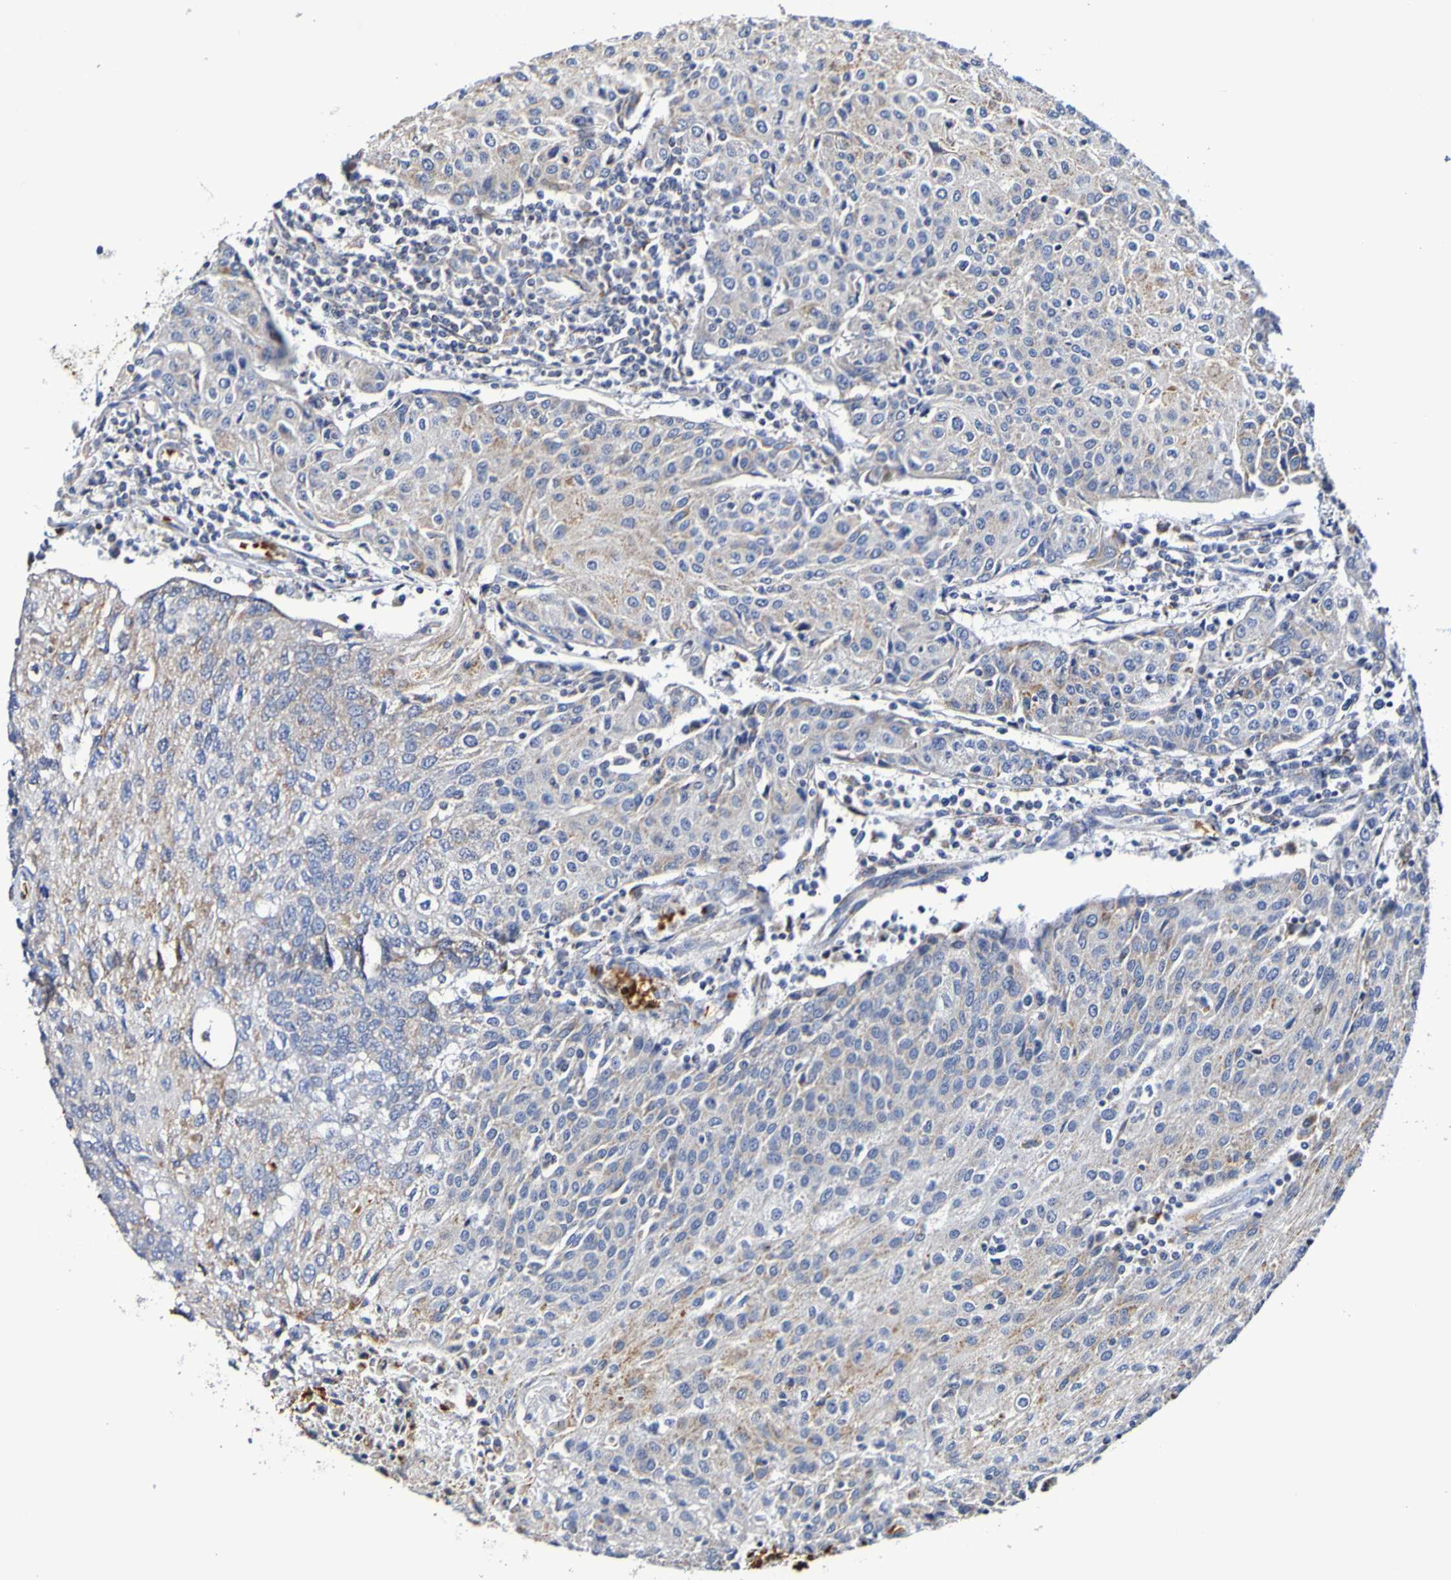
{"staining": {"intensity": "weak", "quantity": "<25%", "location": "cytoplasmic/membranous"}, "tissue": "urothelial cancer", "cell_type": "Tumor cells", "image_type": "cancer", "snomed": [{"axis": "morphology", "description": "Urothelial carcinoma, High grade"}, {"axis": "topography", "description": "Urinary bladder"}], "caption": "Immunohistochemistry (IHC) of urothelial cancer reveals no expression in tumor cells.", "gene": "WNT4", "patient": {"sex": "female", "age": 85}}